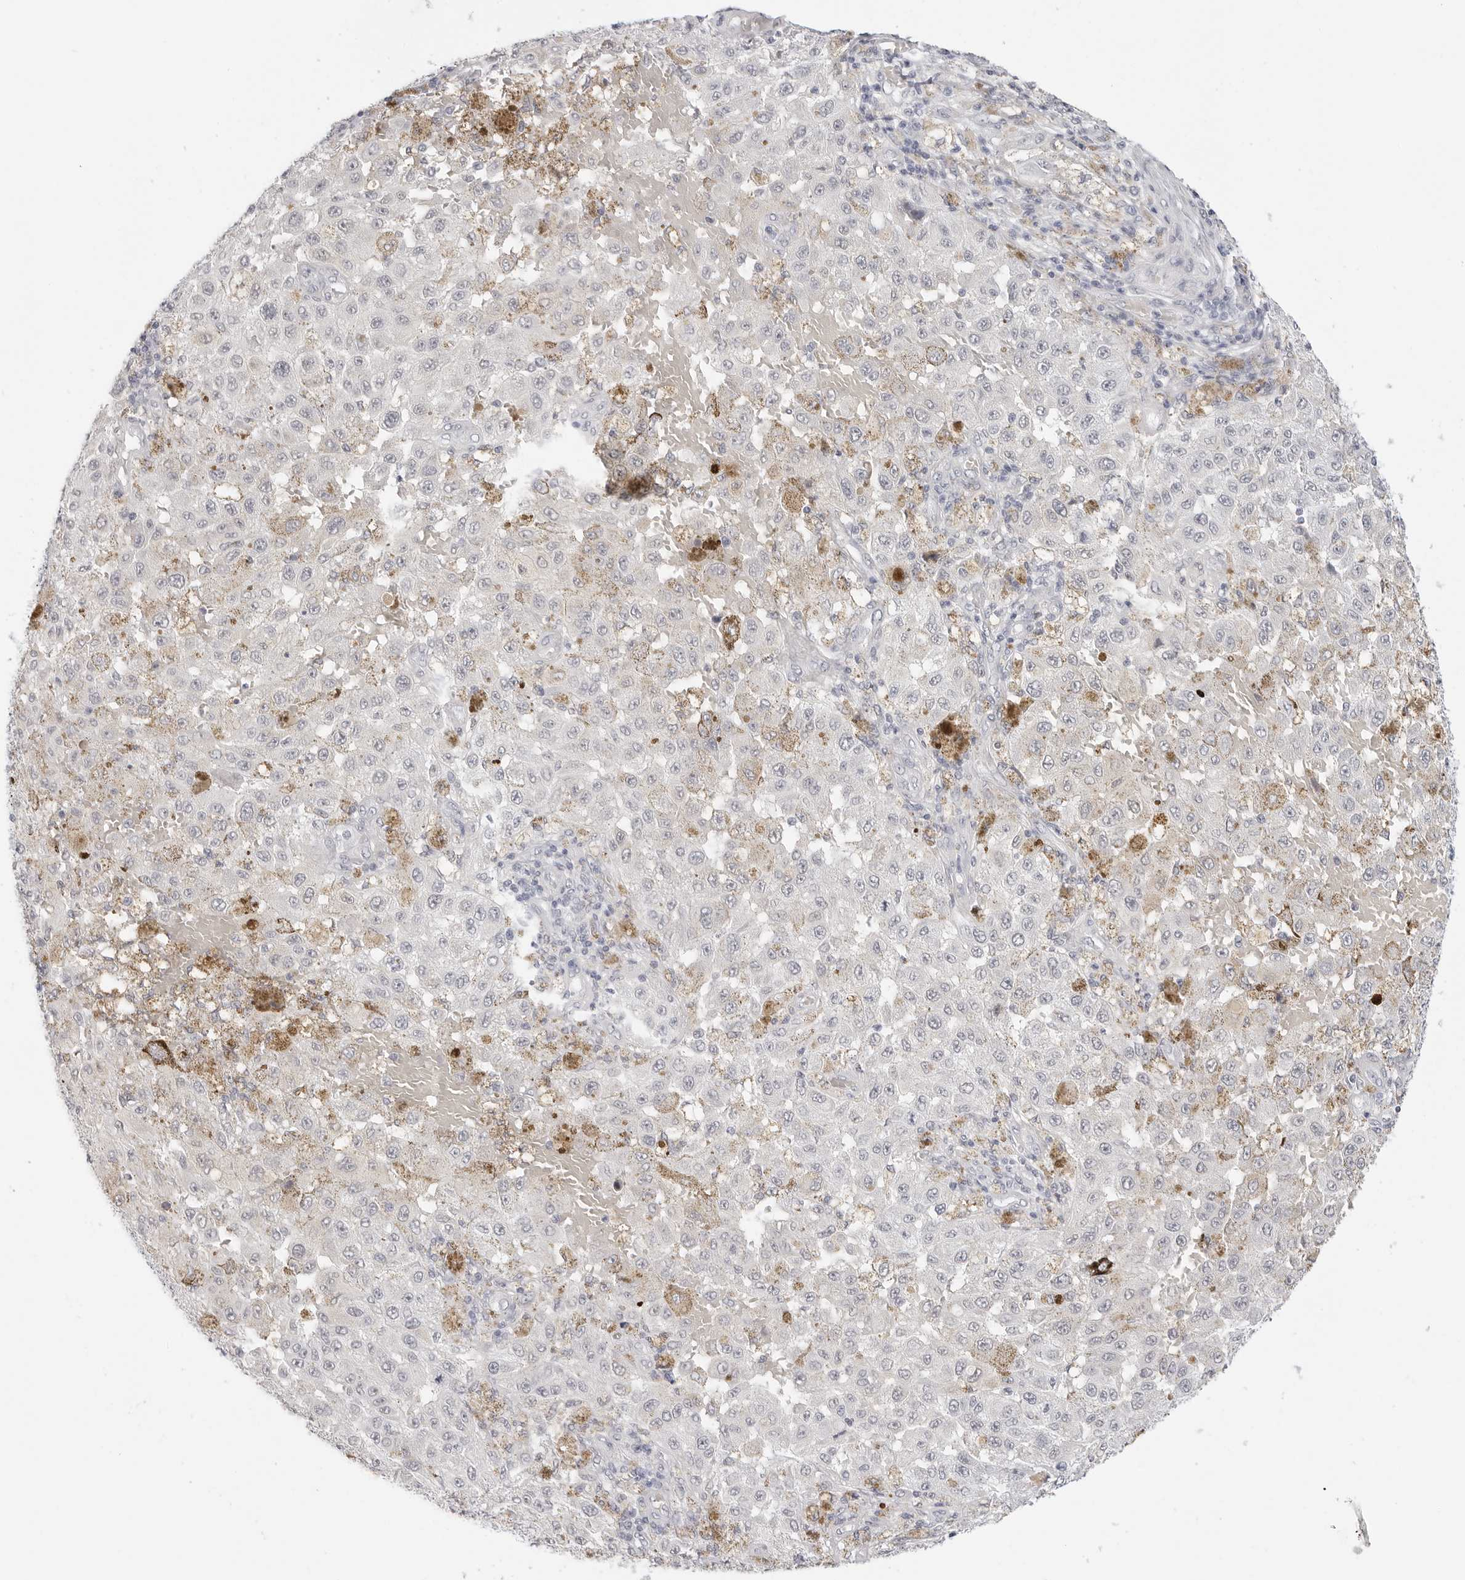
{"staining": {"intensity": "negative", "quantity": "none", "location": "none"}, "tissue": "melanoma", "cell_type": "Tumor cells", "image_type": "cancer", "snomed": [{"axis": "morphology", "description": "Malignant melanoma, NOS"}, {"axis": "topography", "description": "Skin"}], "caption": "IHC micrograph of neoplastic tissue: melanoma stained with DAB exhibits no significant protein staining in tumor cells.", "gene": "HMGCS2", "patient": {"sex": "female", "age": 64}}